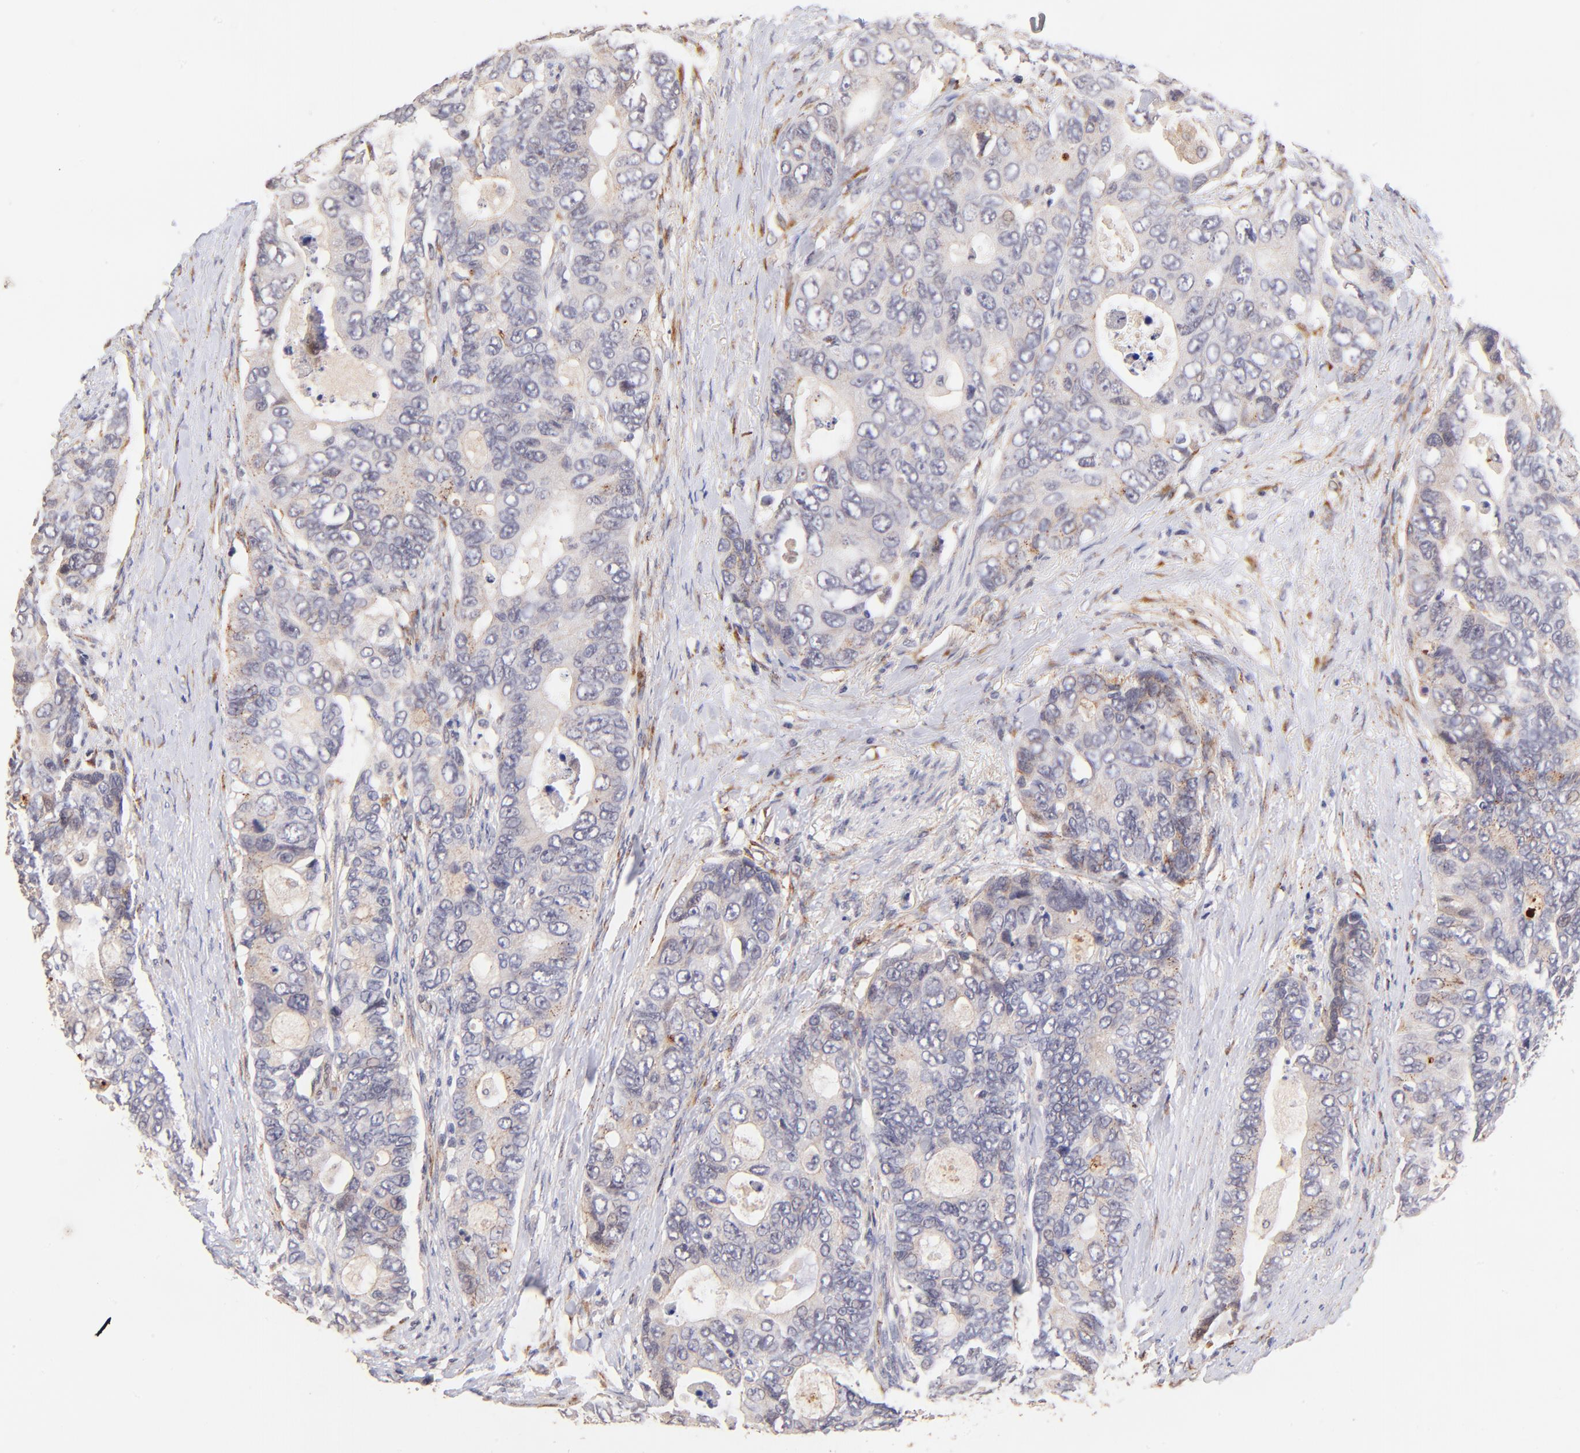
{"staining": {"intensity": "weak", "quantity": "<25%", "location": "cytoplasmic/membranous"}, "tissue": "colorectal cancer", "cell_type": "Tumor cells", "image_type": "cancer", "snomed": [{"axis": "morphology", "description": "Adenocarcinoma, NOS"}, {"axis": "topography", "description": "Rectum"}], "caption": "Histopathology image shows no significant protein expression in tumor cells of colorectal cancer (adenocarcinoma).", "gene": "SPARC", "patient": {"sex": "female", "age": 67}}